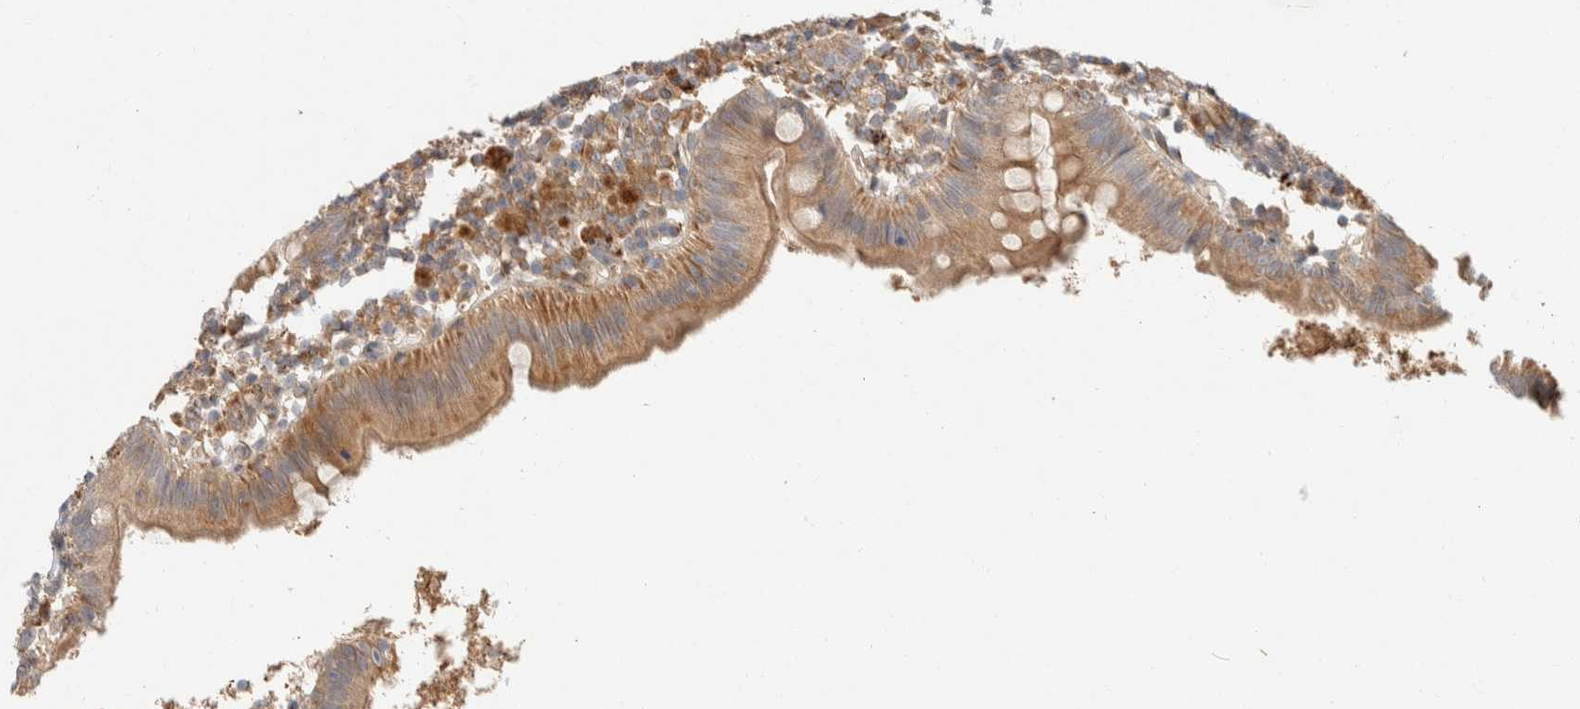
{"staining": {"intensity": "moderate", "quantity": ">75%", "location": "cytoplasmic/membranous"}, "tissue": "appendix", "cell_type": "Glandular cells", "image_type": "normal", "snomed": [{"axis": "morphology", "description": "Normal tissue, NOS"}, {"axis": "topography", "description": "Appendix"}], "caption": "Protein analysis of unremarkable appendix demonstrates moderate cytoplasmic/membranous staining in about >75% of glandular cells. The staining was performed using DAB (3,3'-diaminobenzidine) to visualize the protein expression in brown, while the nuclei were stained in blue with hematoxylin (Magnification: 20x).", "gene": "KIF9", "patient": {"sex": "female", "age": 20}}